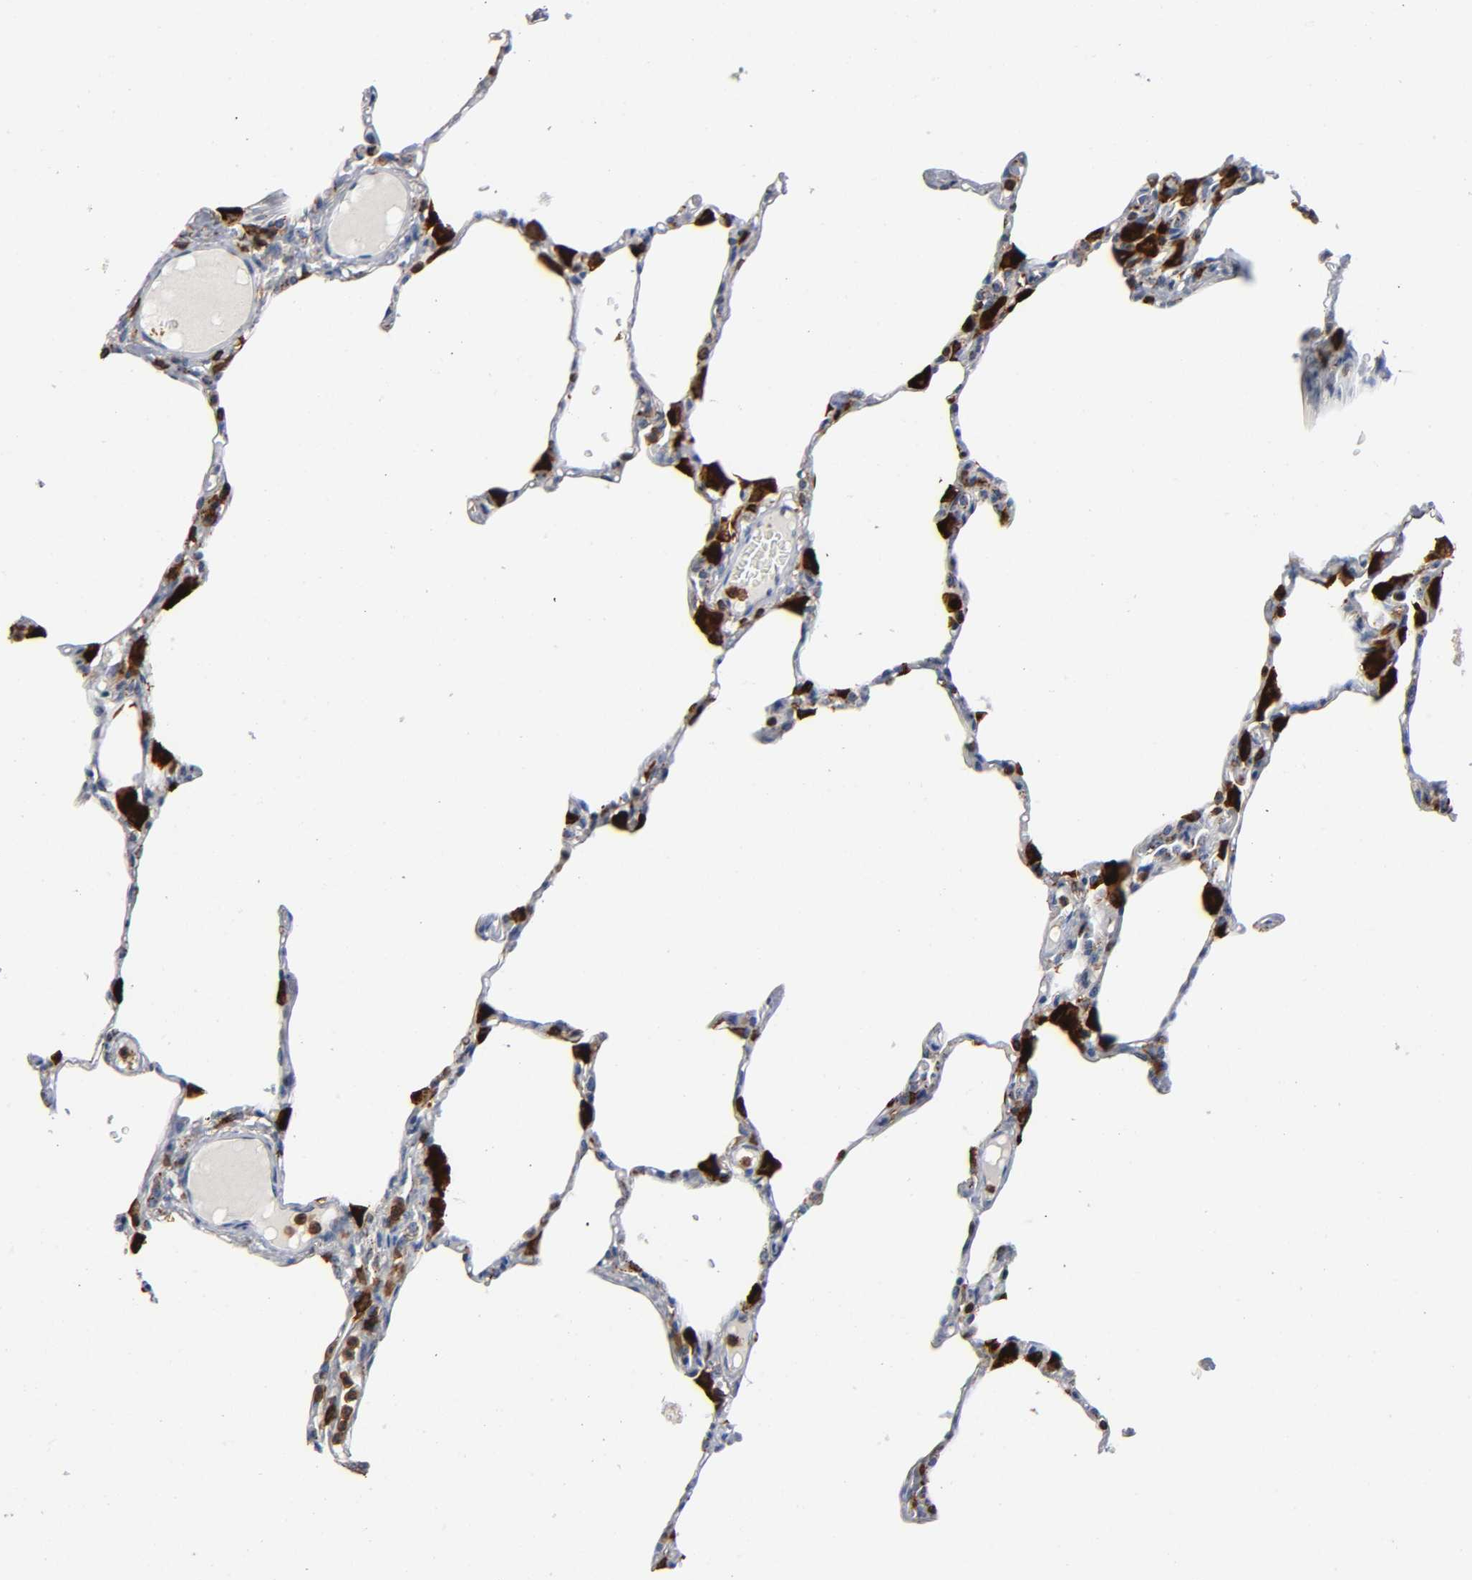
{"staining": {"intensity": "moderate", "quantity": ">75%", "location": "cytoplasmic/membranous"}, "tissue": "lung", "cell_type": "Alveolar cells", "image_type": "normal", "snomed": [{"axis": "morphology", "description": "Normal tissue, NOS"}, {"axis": "topography", "description": "Lung"}], "caption": "The image demonstrates a brown stain indicating the presence of a protein in the cytoplasmic/membranous of alveolar cells in lung.", "gene": "CAPN10", "patient": {"sex": "female", "age": 49}}